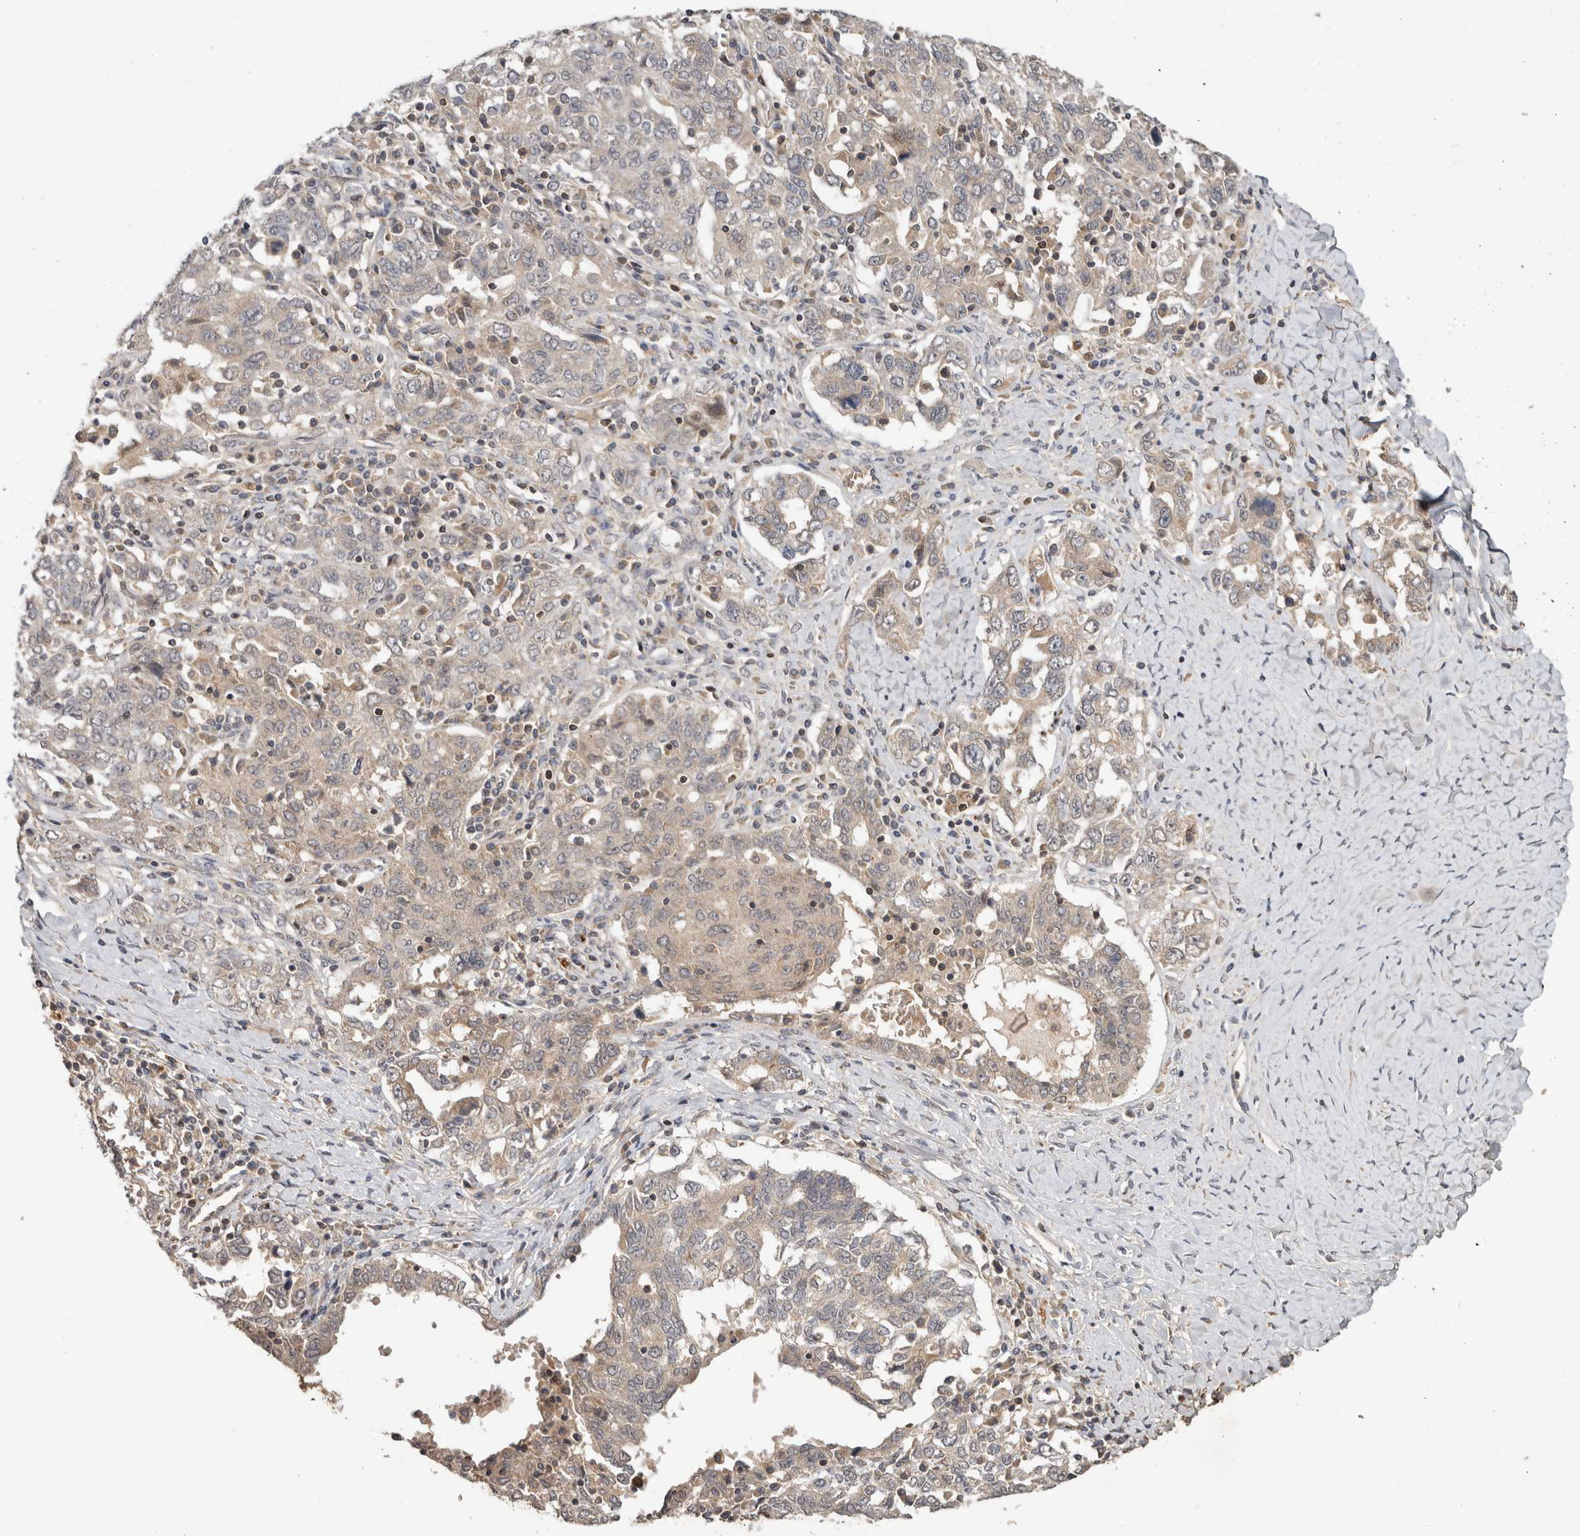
{"staining": {"intensity": "negative", "quantity": "none", "location": "none"}, "tissue": "ovarian cancer", "cell_type": "Tumor cells", "image_type": "cancer", "snomed": [{"axis": "morphology", "description": "Carcinoma, endometroid"}, {"axis": "topography", "description": "Ovary"}], "caption": "This is an immunohistochemistry (IHC) image of endometroid carcinoma (ovarian). There is no expression in tumor cells.", "gene": "HMOX2", "patient": {"sex": "female", "age": 62}}